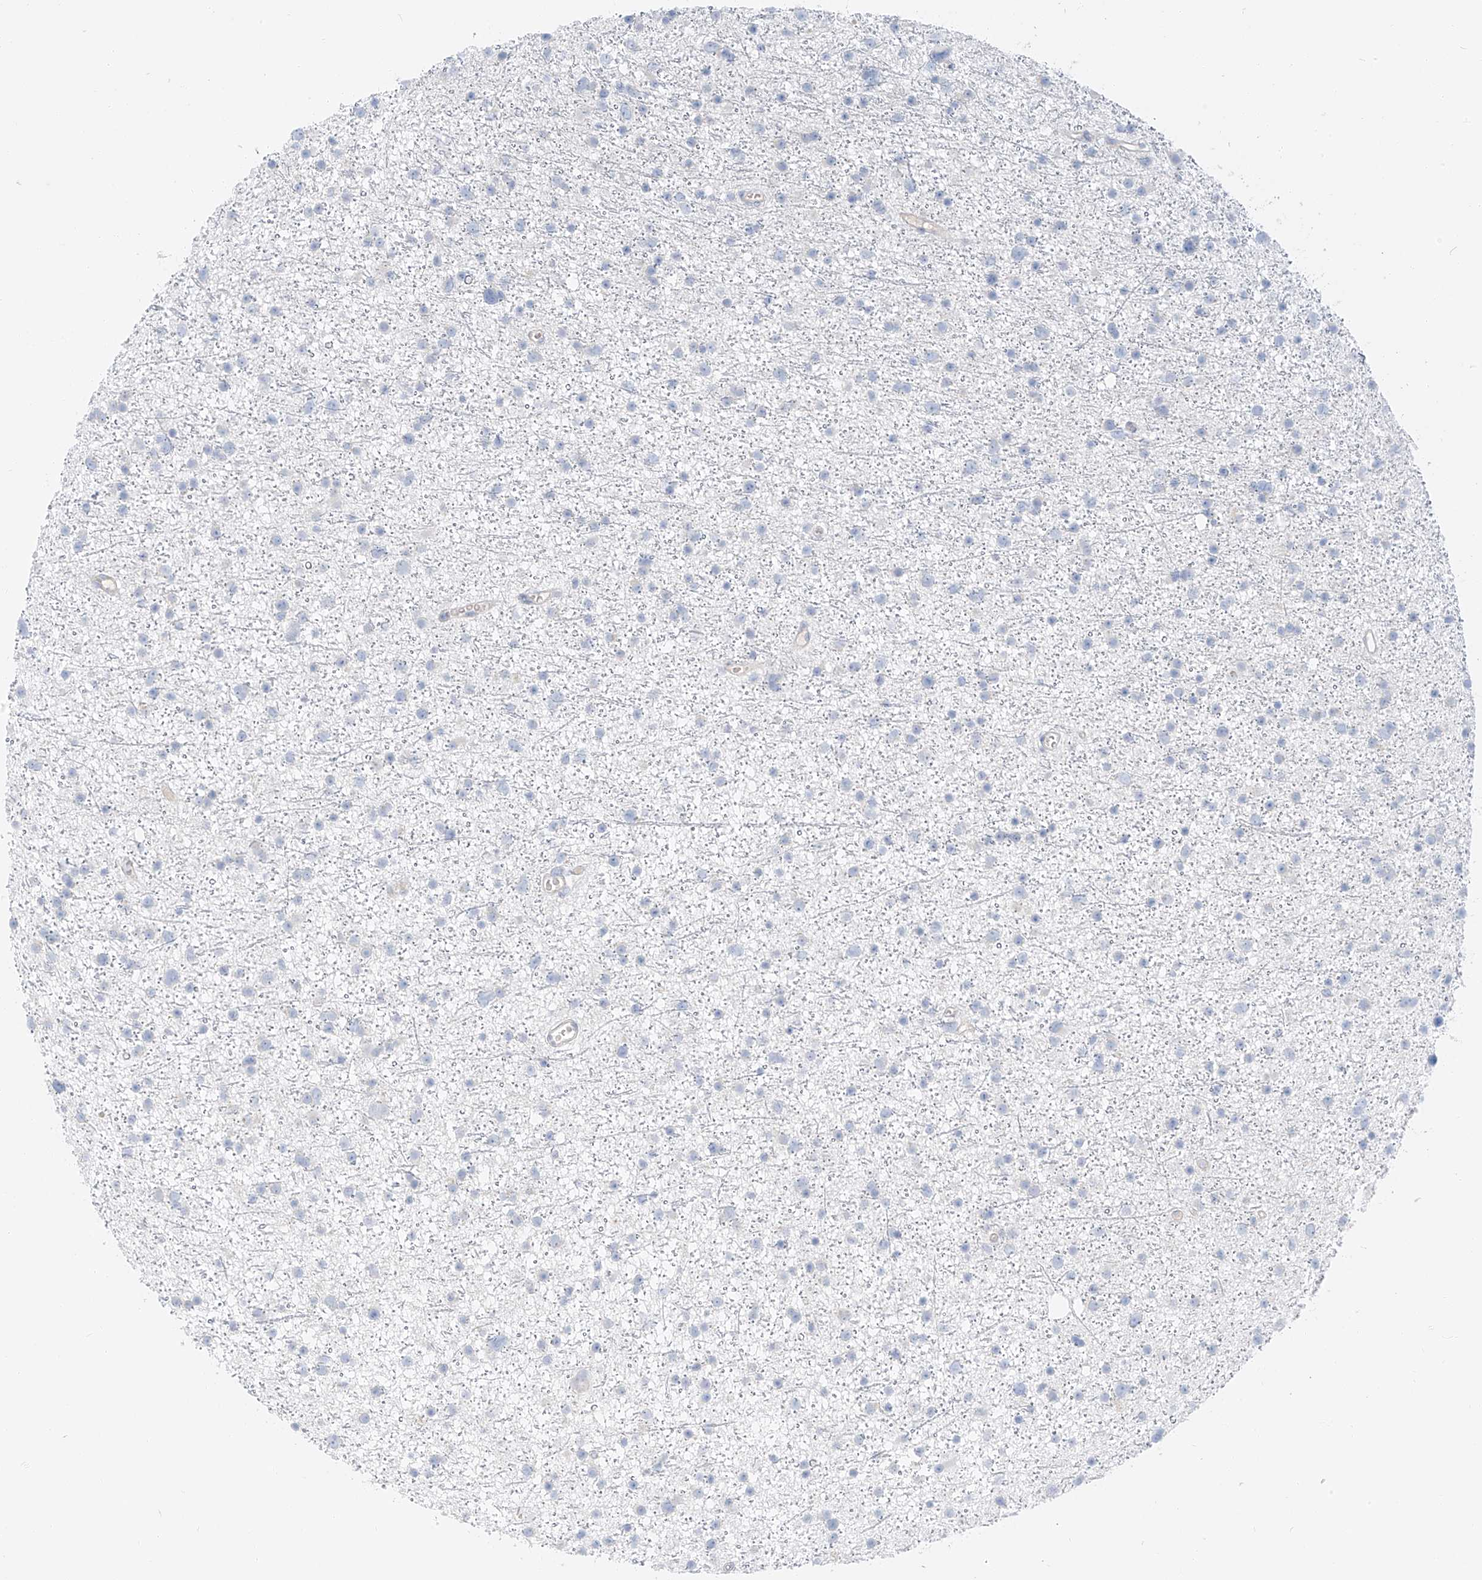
{"staining": {"intensity": "negative", "quantity": "none", "location": "none"}, "tissue": "glioma", "cell_type": "Tumor cells", "image_type": "cancer", "snomed": [{"axis": "morphology", "description": "Glioma, malignant, Low grade"}, {"axis": "topography", "description": "Cerebral cortex"}], "caption": "Tumor cells show no significant positivity in malignant low-grade glioma. (Stains: DAB IHC with hematoxylin counter stain, Microscopy: brightfield microscopy at high magnification).", "gene": "PGC", "patient": {"sex": "female", "age": 39}}